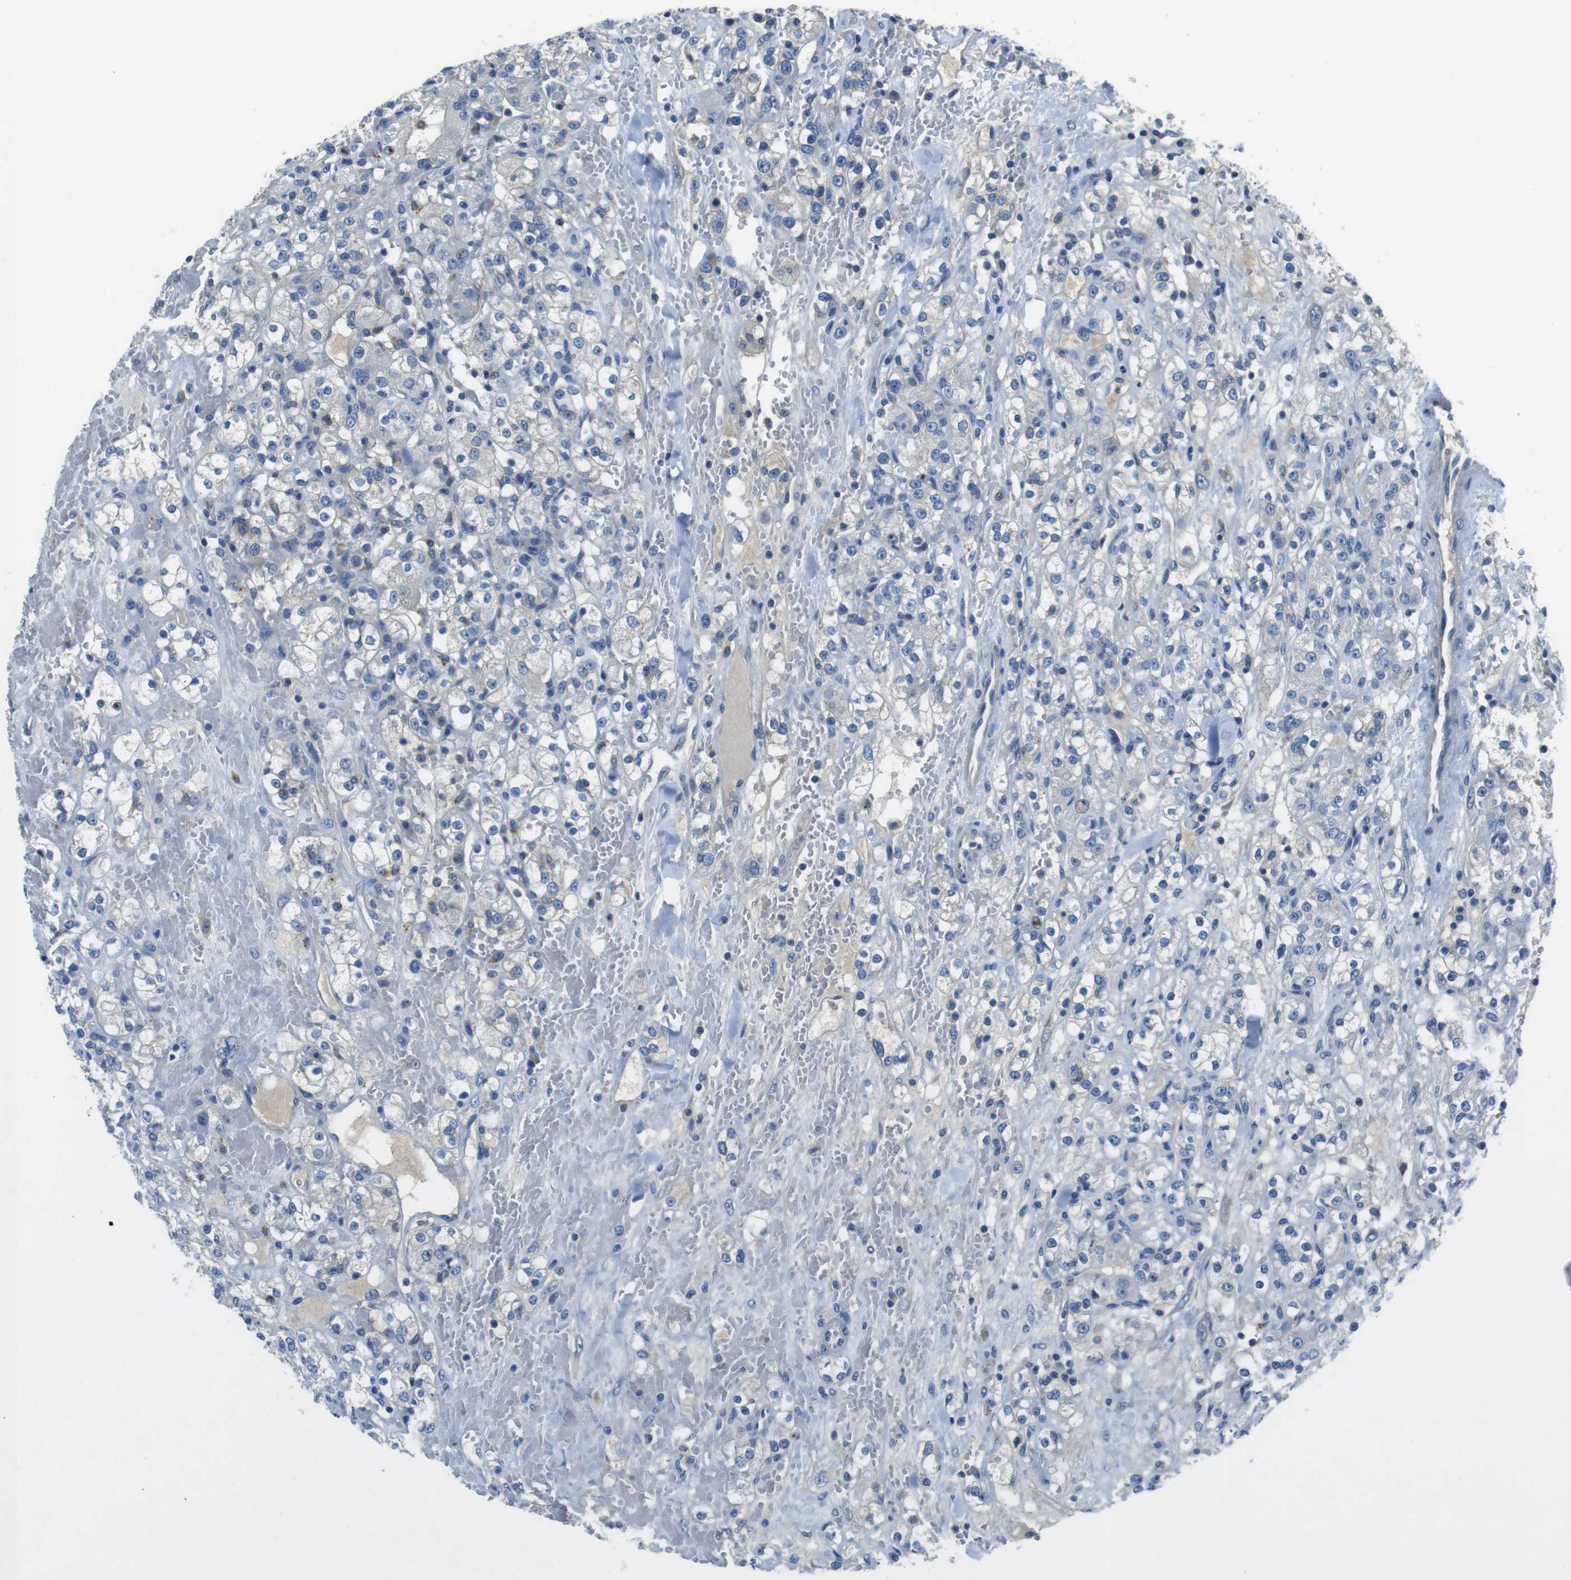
{"staining": {"intensity": "negative", "quantity": "none", "location": "none"}, "tissue": "renal cancer", "cell_type": "Tumor cells", "image_type": "cancer", "snomed": [{"axis": "morphology", "description": "Normal tissue, NOS"}, {"axis": "morphology", "description": "Adenocarcinoma, NOS"}, {"axis": "topography", "description": "Kidney"}], "caption": "An IHC micrograph of renal adenocarcinoma is shown. There is no staining in tumor cells of renal adenocarcinoma.", "gene": "TULP3", "patient": {"sex": "male", "age": 61}}